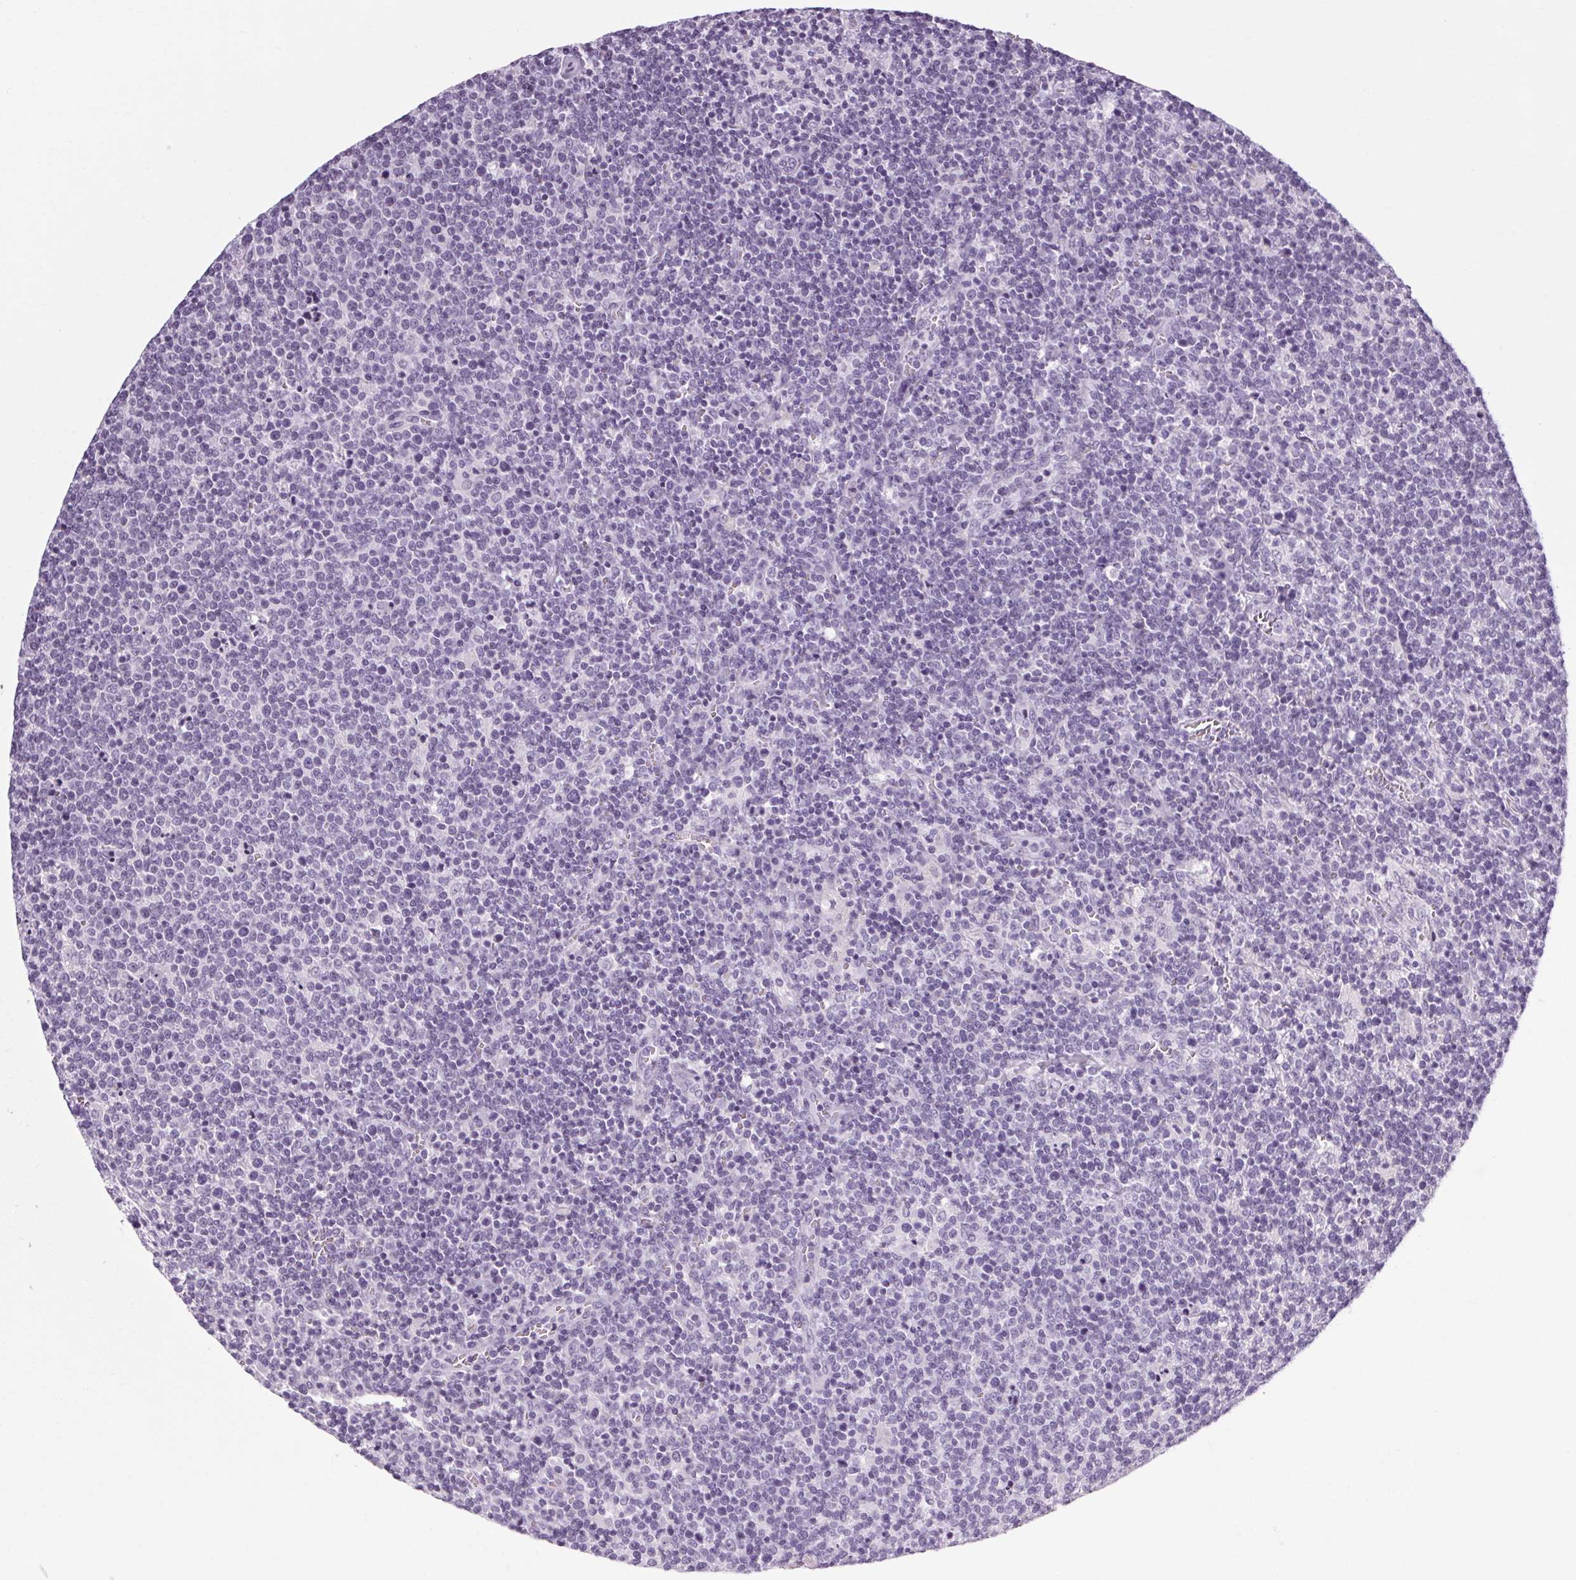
{"staining": {"intensity": "negative", "quantity": "none", "location": "none"}, "tissue": "lymphoma", "cell_type": "Tumor cells", "image_type": "cancer", "snomed": [{"axis": "morphology", "description": "Malignant lymphoma, non-Hodgkin's type, High grade"}, {"axis": "topography", "description": "Lymph node"}], "caption": "This is an IHC histopathology image of malignant lymphoma, non-Hodgkin's type (high-grade). There is no expression in tumor cells.", "gene": "POMC", "patient": {"sex": "male", "age": 61}}